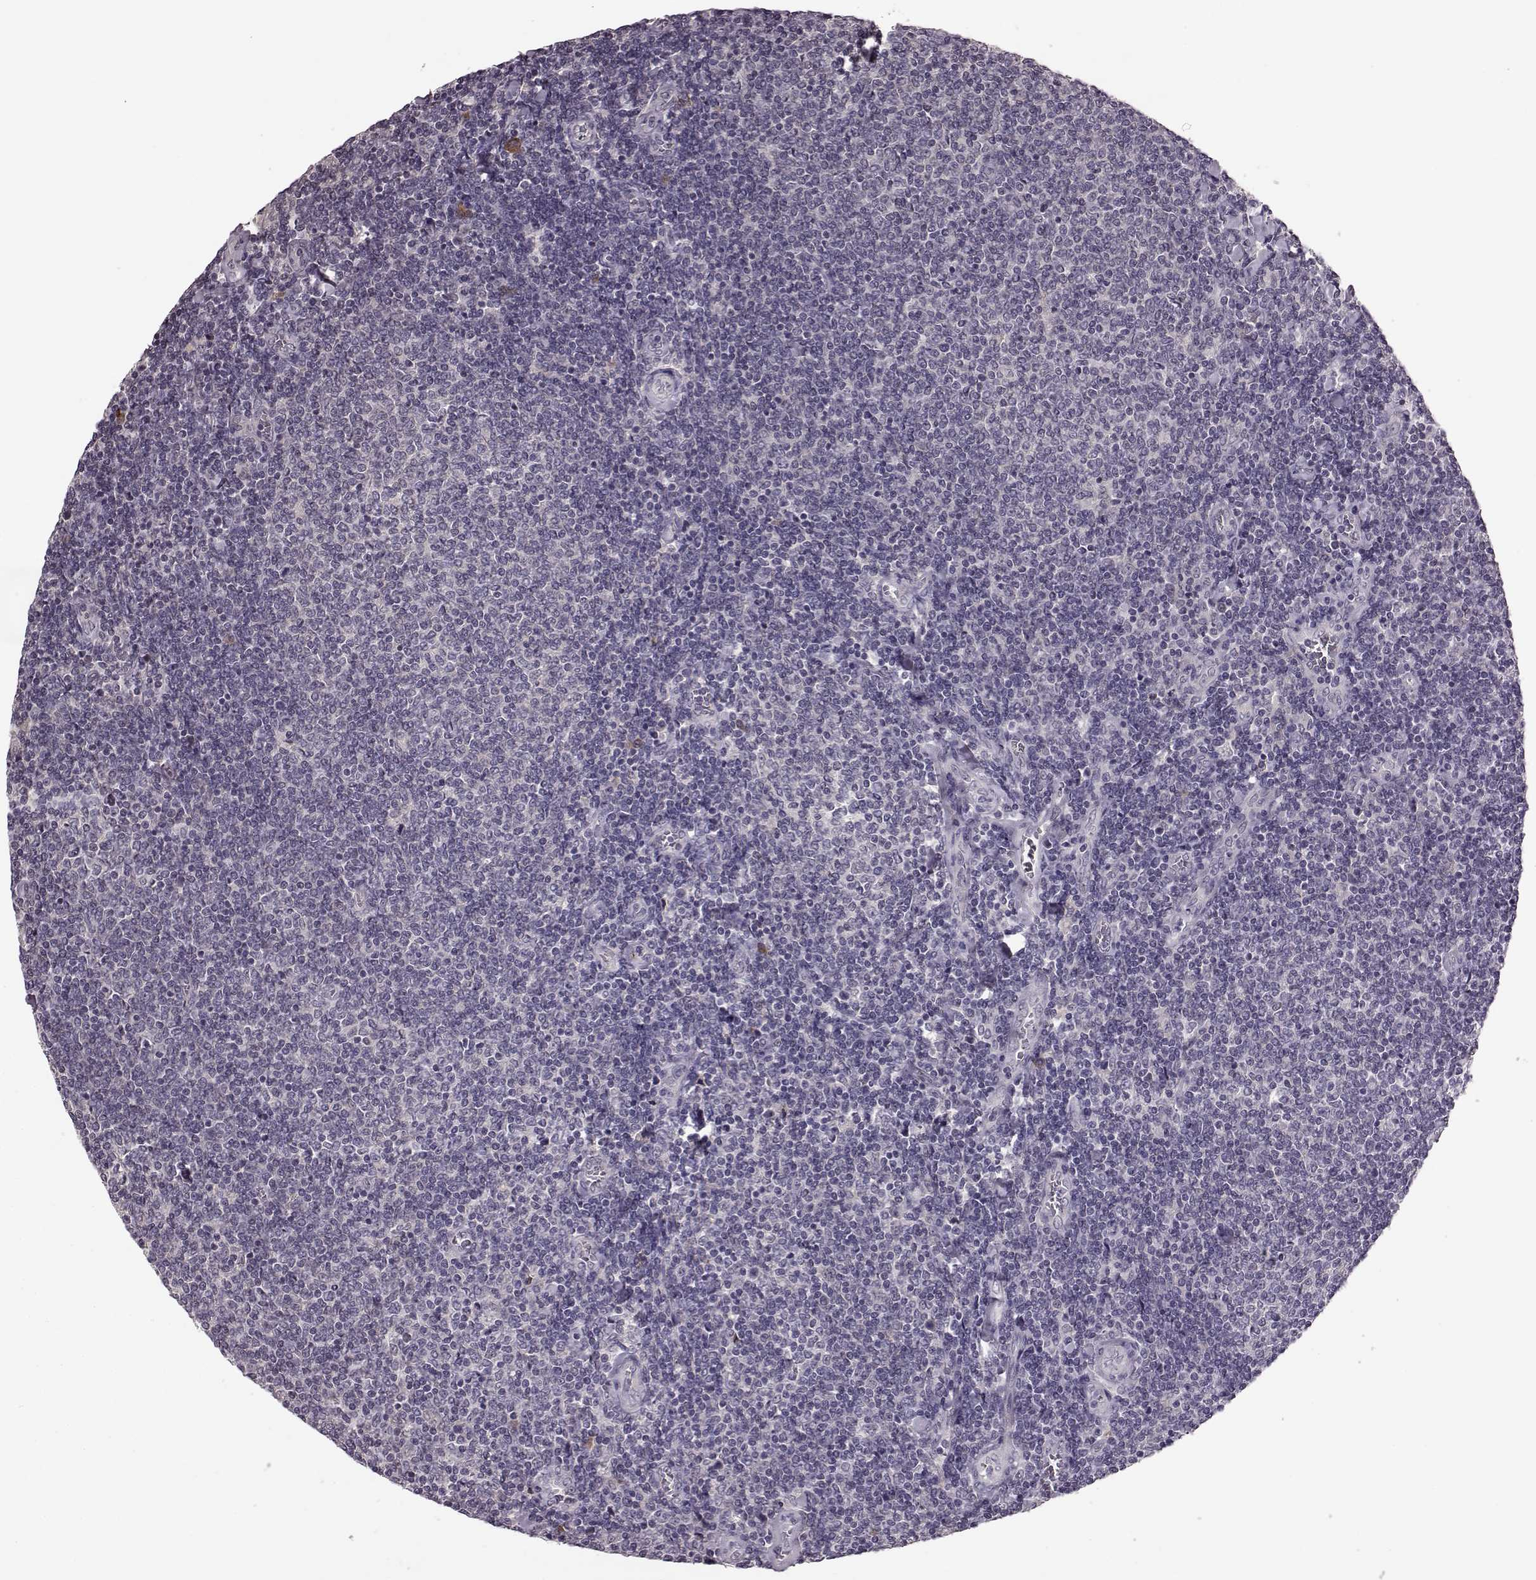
{"staining": {"intensity": "negative", "quantity": "none", "location": "none"}, "tissue": "lymphoma", "cell_type": "Tumor cells", "image_type": "cancer", "snomed": [{"axis": "morphology", "description": "Malignant lymphoma, non-Hodgkin's type, Low grade"}, {"axis": "topography", "description": "Lymph node"}], "caption": "There is no significant staining in tumor cells of low-grade malignant lymphoma, non-Hodgkin's type. (DAB immunohistochemistry (IHC), high magnification).", "gene": "NRL", "patient": {"sex": "male", "age": 52}}